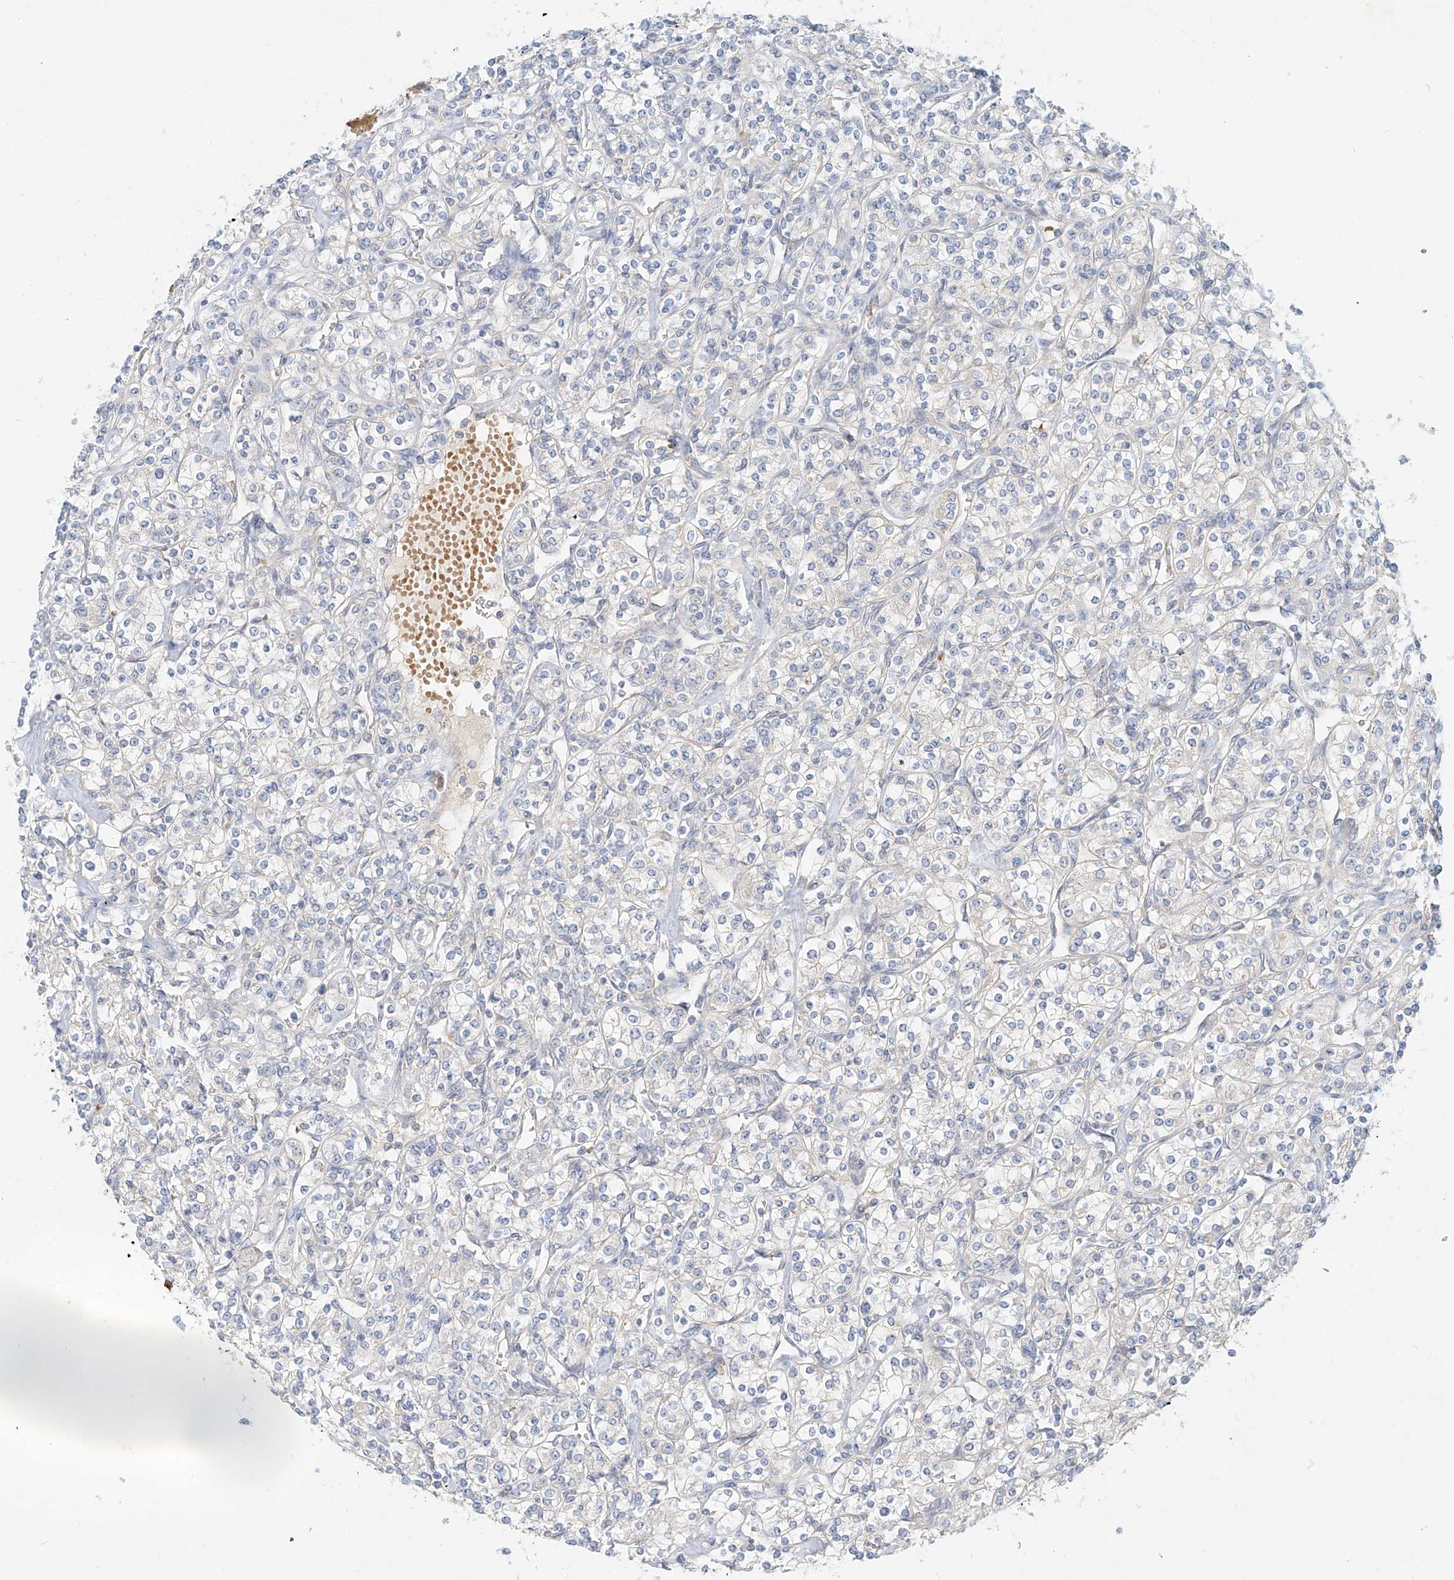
{"staining": {"intensity": "negative", "quantity": "none", "location": "none"}, "tissue": "renal cancer", "cell_type": "Tumor cells", "image_type": "cancer", "snomed": [{"axis": "morphology", "description": "Adenocarcinoma, NOS"}, {"axis": "topography", "description": "Kidney"}], "caption": "Immunohistochemical staining of renal cancer (adenocarcinoma) demonstrates no significant expression in tumor cells.", "gene": "SYTL3", "patient": {"sex": "male", "age": 77}}